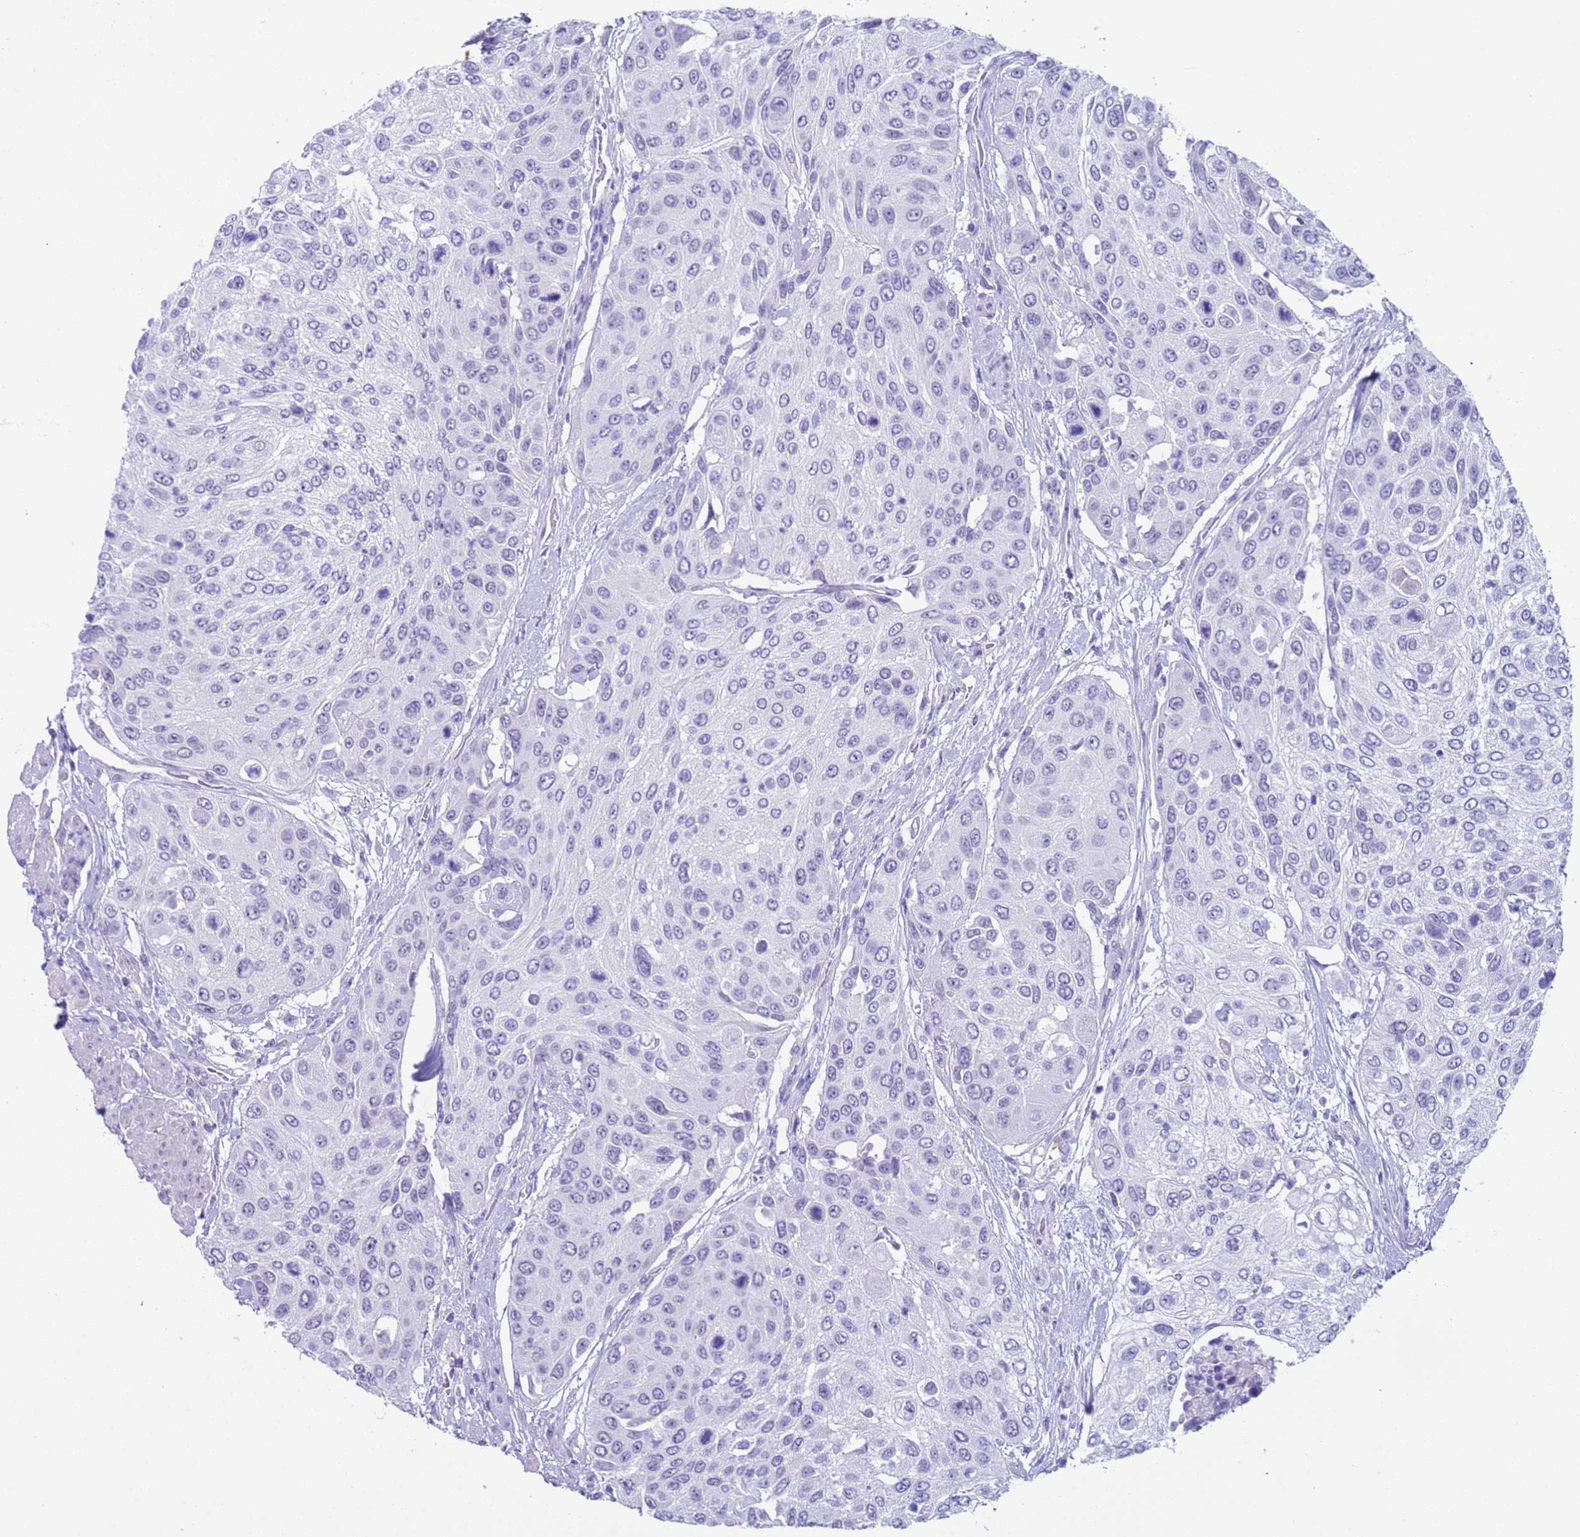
{"staining": {"intensity": "negative", "quantity": "none", "location": "none"}, "tissue": "urothelial cancer", "cell_type": "Tumor cells", "image_type": "cancer", "snomed": [{"axis": "morphology", "description": "Urothelial carcinoma, High grade"}, {"axis": "topography", "description": "Urinary bladder"}], "caption": "IHC image of neoplastic tissue: human urothelial carcinoma (high-grade) stained with DAB (3,3'-diaminobenzidine) reveals no significant protein expression in tumor cells.", "gene": "CKM", "patient": {"sex": "female", "age": 79}}